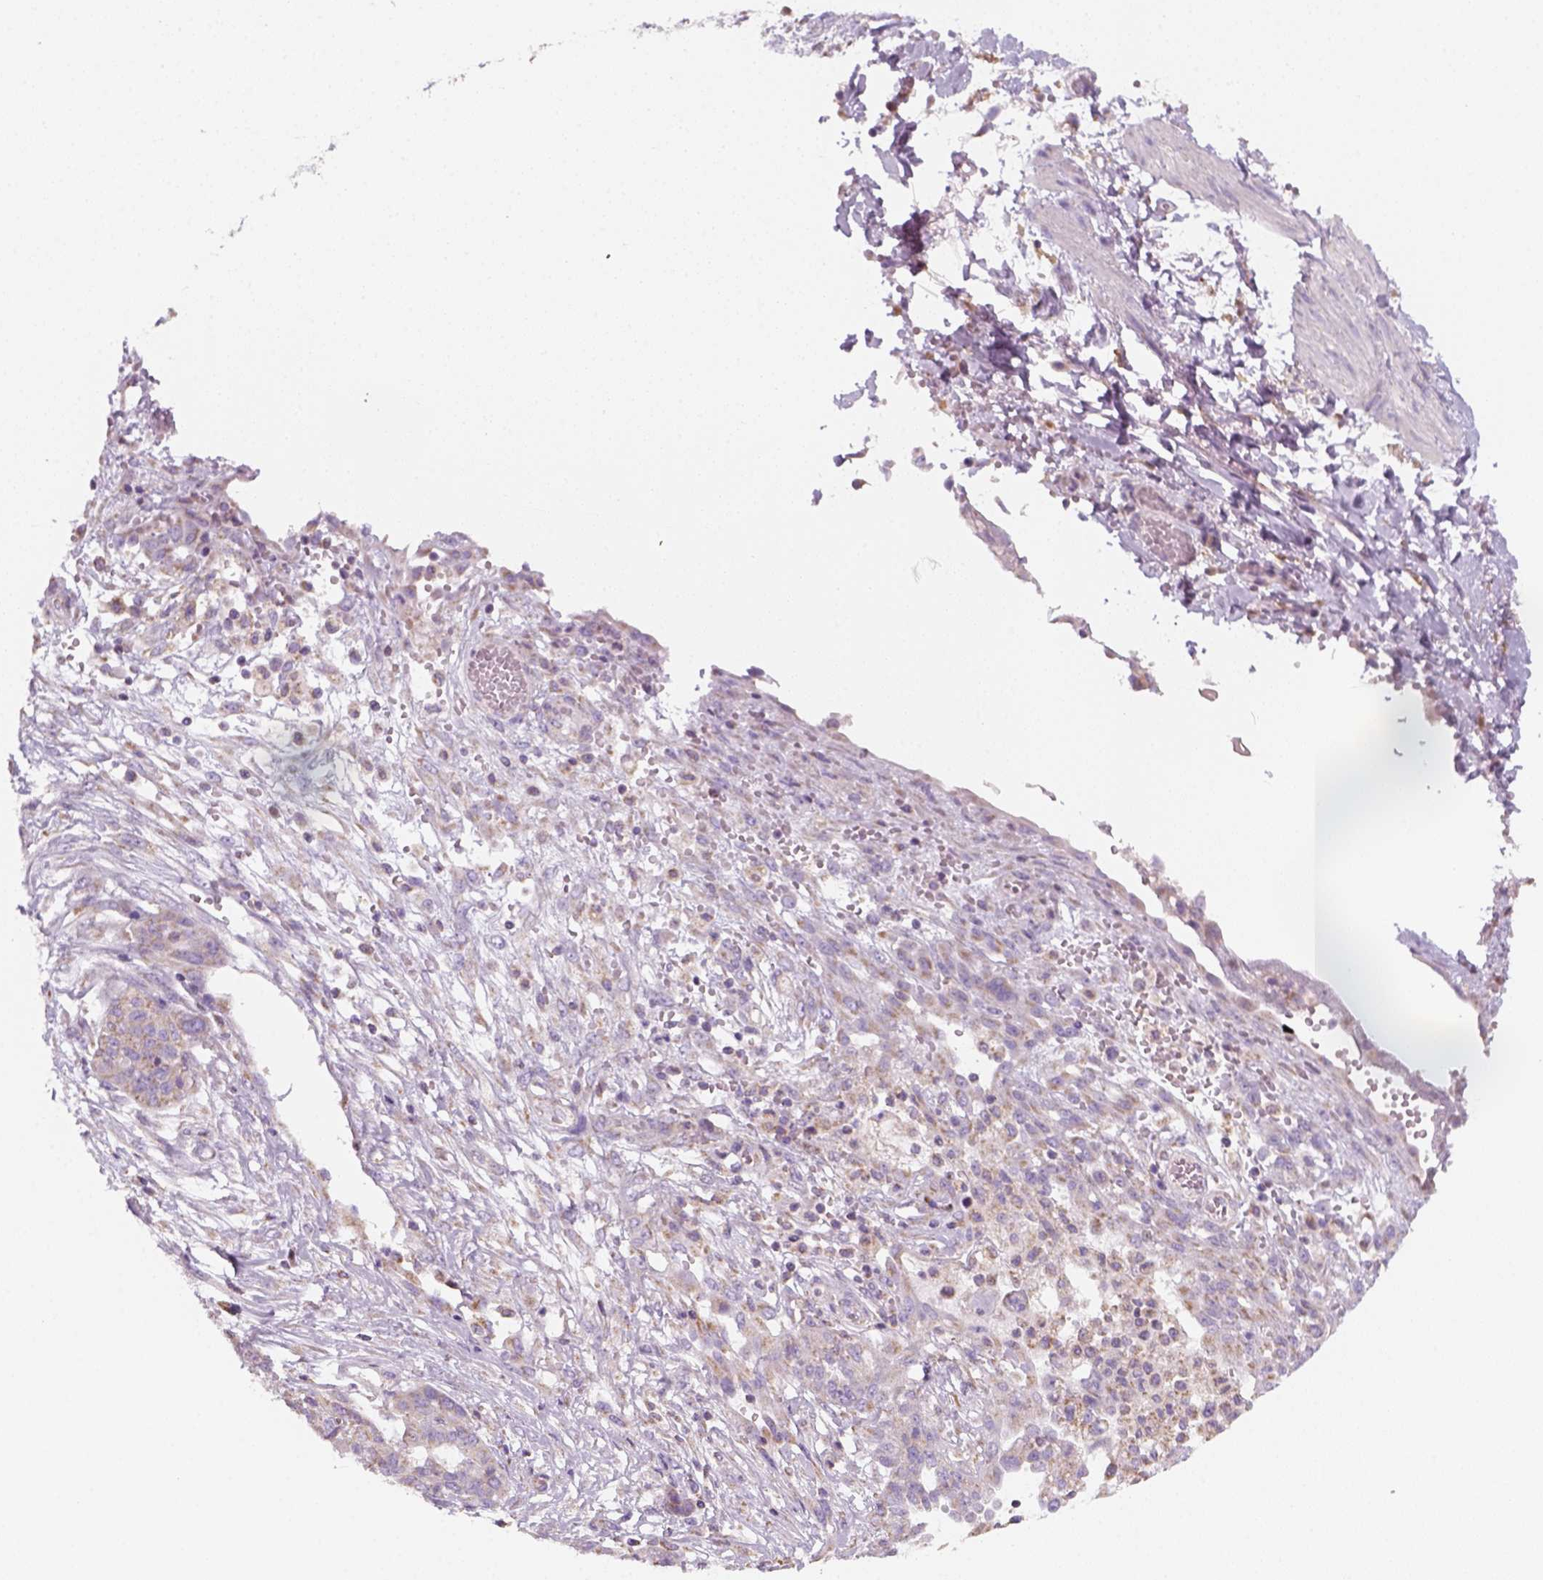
{"staining": {"intensity": "negative", "quantity": "none", "location": "none"}, "tissue": "ovarian cancer", "cell_type": "Tumor cells", "image_type": "cancer", "snomed": [{"axis": "morphology", "description": "Cystadenocarcinoma, serous, NOS"}, {"axis": "topography", "description": "Ovary"}], "caption": "There is no significant expression in tumor cells of ovarian cancer. (Immunohistochemistry, brightfield microscopy, high magnification).", "gene": "AWAT2", "patient": {"sex": "female", "age": 67}}